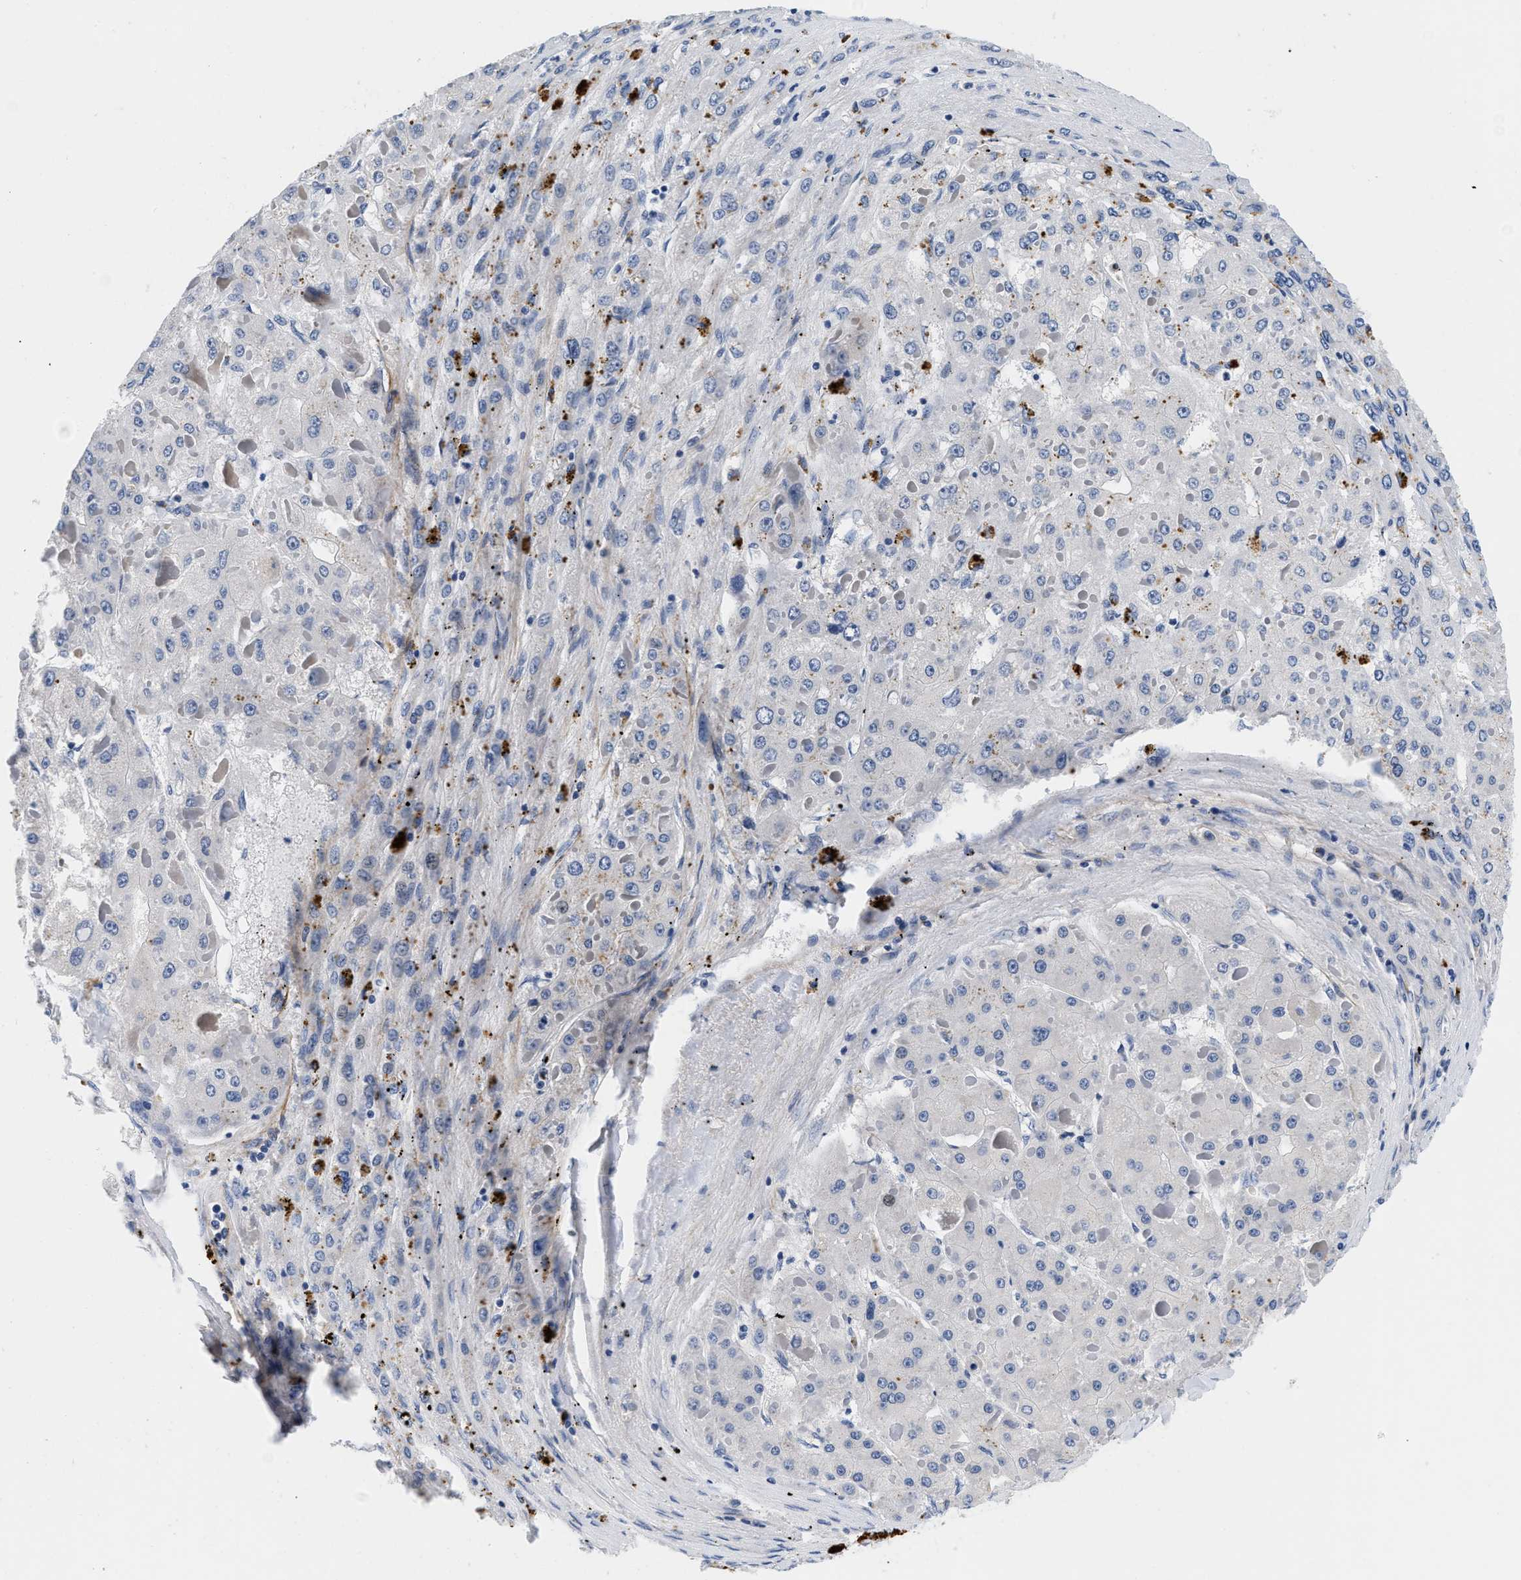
{"staining": {"intensity": "negative", "quantity": "none", "location": "none"}, "tissue": "liver cancer", "cell_type": "Tumor cells", "image_type": "cancer", "snomed": [{"axis": "morphology", "description": "Carcinoma, Hepatocellular, NOS"}, {"axis": "topography", "description": "Liver"}], "caption": "High power microscopy micrograph of an immunohistochemistry (IHC) photomicrograph of liver hepatocellular carcinoma, revealing no significant positivity in tumor cells.", "gene": "PDP1", "patient": {"sex": "female", "age": 73}}